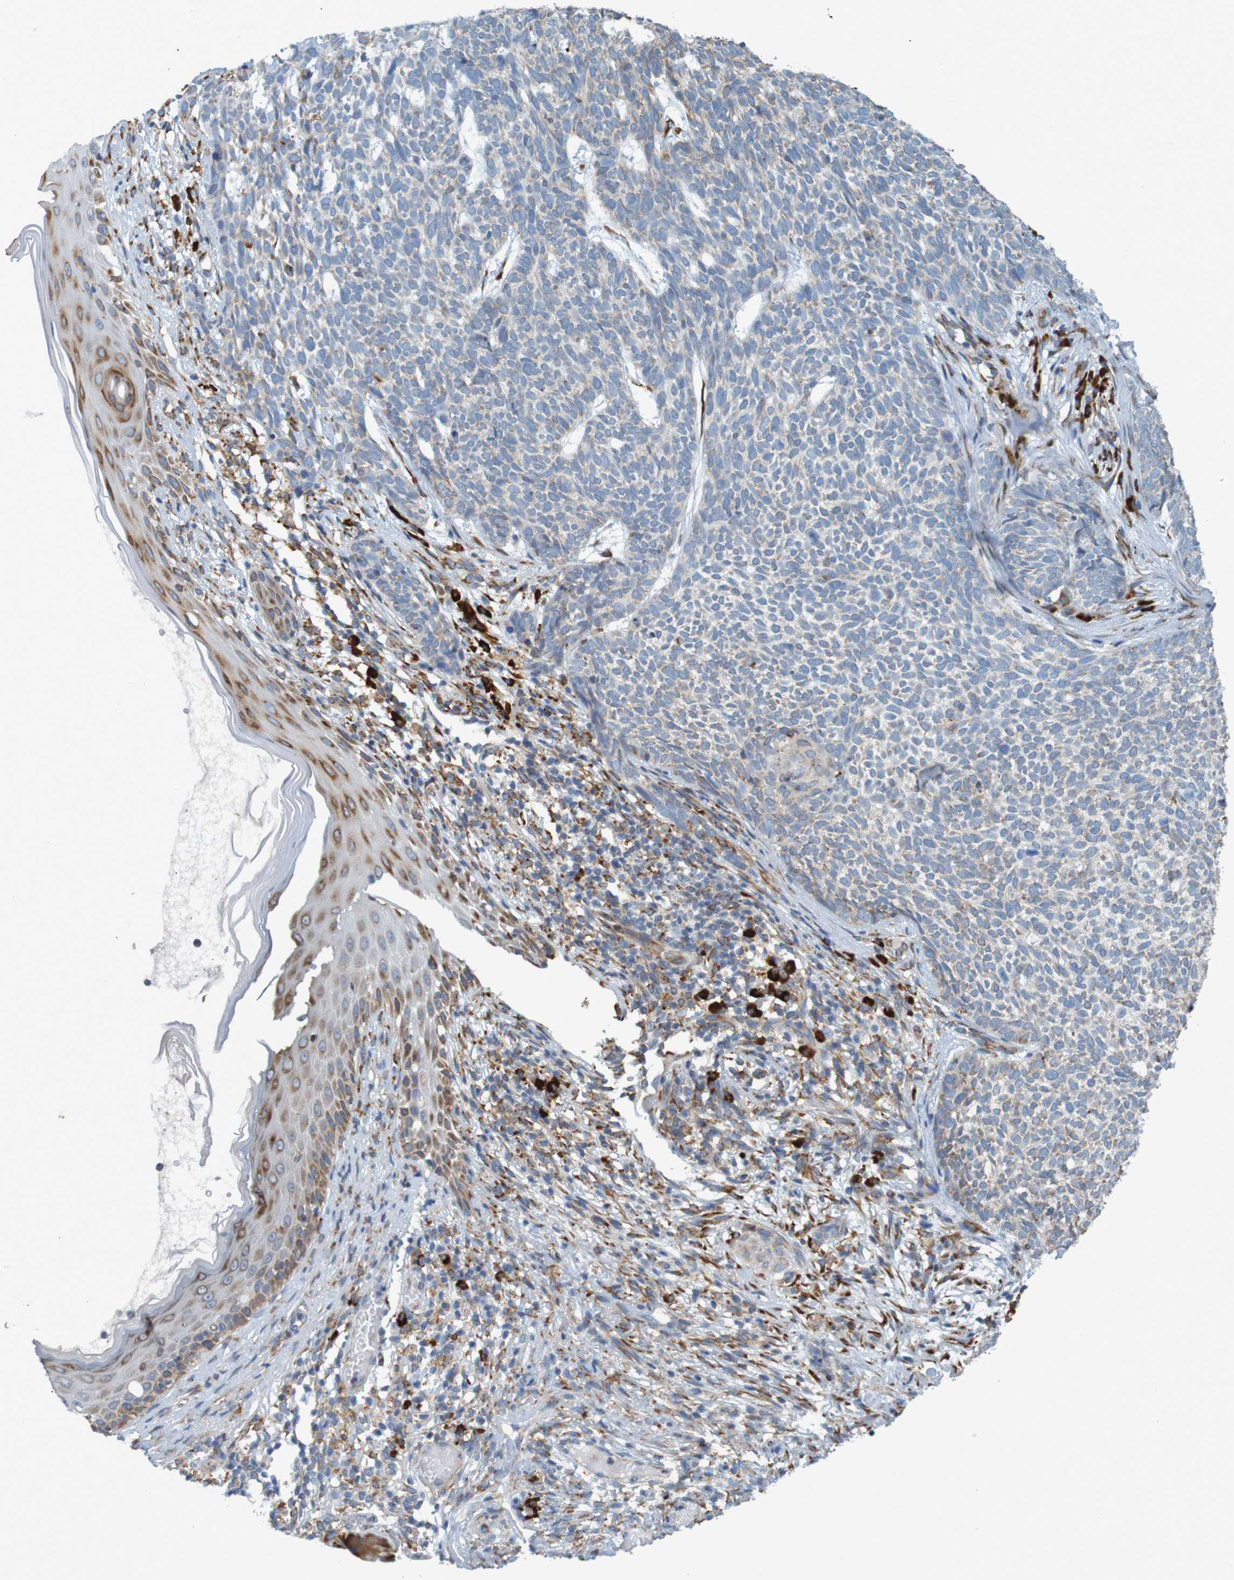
{"staining": {"intensity": "negative", "quantity": "none", "location": "none"}, "tissue": "skin cancer", "cell_type": "Tumor cells", "image_type": "cancer", "snomed": [{"axis": "morphology", "description": "Basal cell carcinoma"}, {"axis": "topography", "description": "Skin"}], "caption": "IHC micrograph of neoplastic tissue: human skin basal cell carcinoma stained with DAB reveals no significant protein expression in tumor cells.", "gene": "SSR1", "patient": {"sex": "female", "age": 84}}